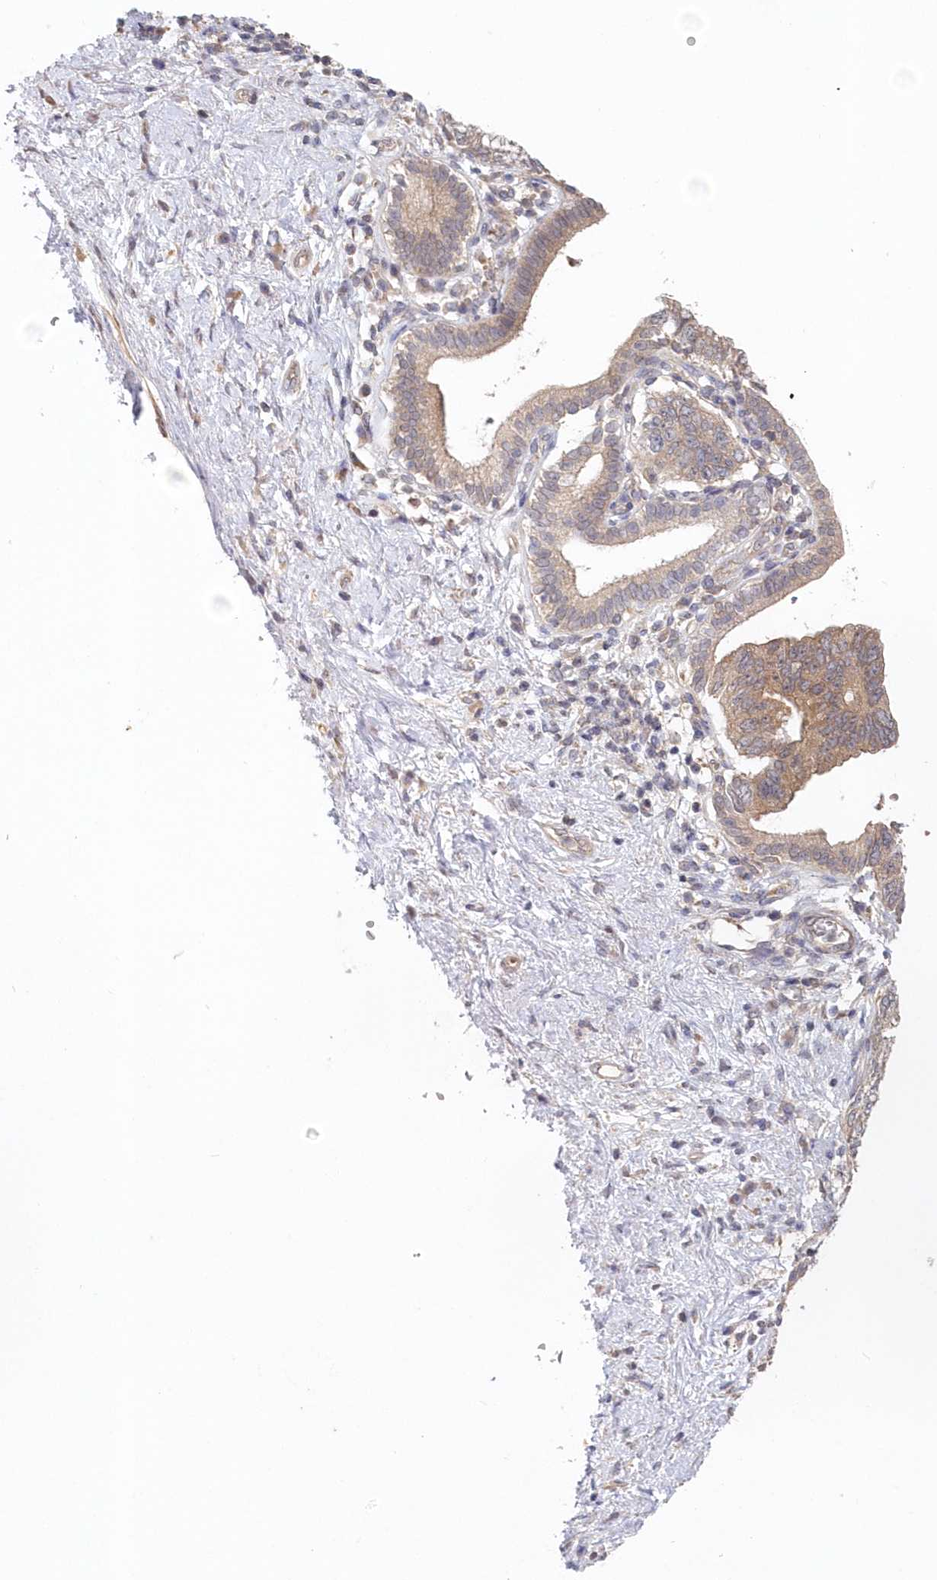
{"staining": {"intensity": "moderate", "quantity": ">75%", "location": "cytoplasmic/membranous"}, "tissue": "pancreatic cancer", "cell_type": "Tumor cells", "image_type": "cancer", "snomed": [{"axis": "morphology", "description": "Adenocarcinoma, NOS"}, {"axis": "topography", "description": "Pancreas"}], "caption": "Human pancreatic cancer stained with a protein marker shows moderate staining in tumor cells.", "gene": "KATNA1", "patient": {"sex": "female", "age": 73}}